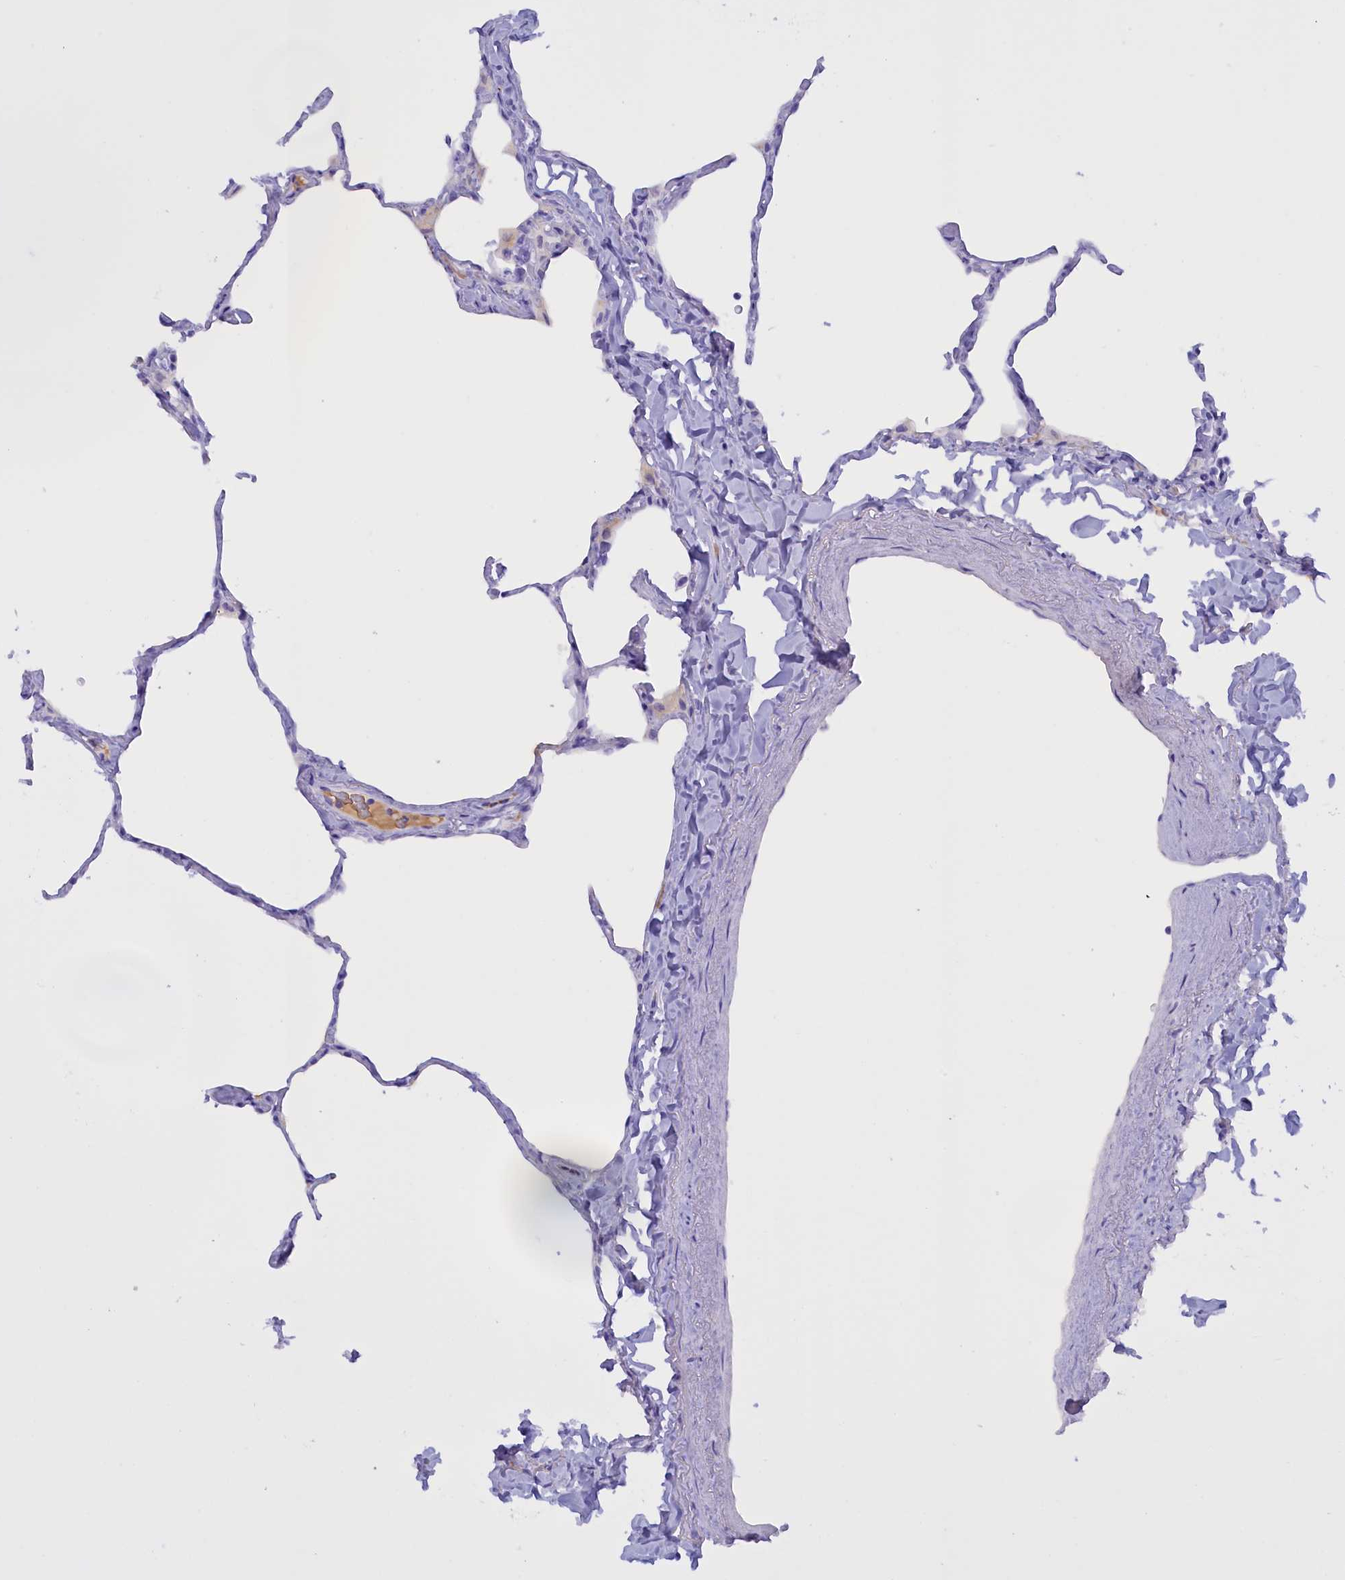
{"staining": {"intensity": "negative", "quantity": "none", "location": "none"}, "tissue": "lung", "cell_type": "Alveolar cells", "image_type": "normal", "snomed": [{"axis": "morphology", "description": "Normal tissue, NOS"}, {"axis": "topography", "description": "Lung"}], "caption": "Immunohistochemistry of normal human lung reveals no expression in alveolar cells.", "gene": "PROK2", "patient": {"sex": "male", "age": 65}}